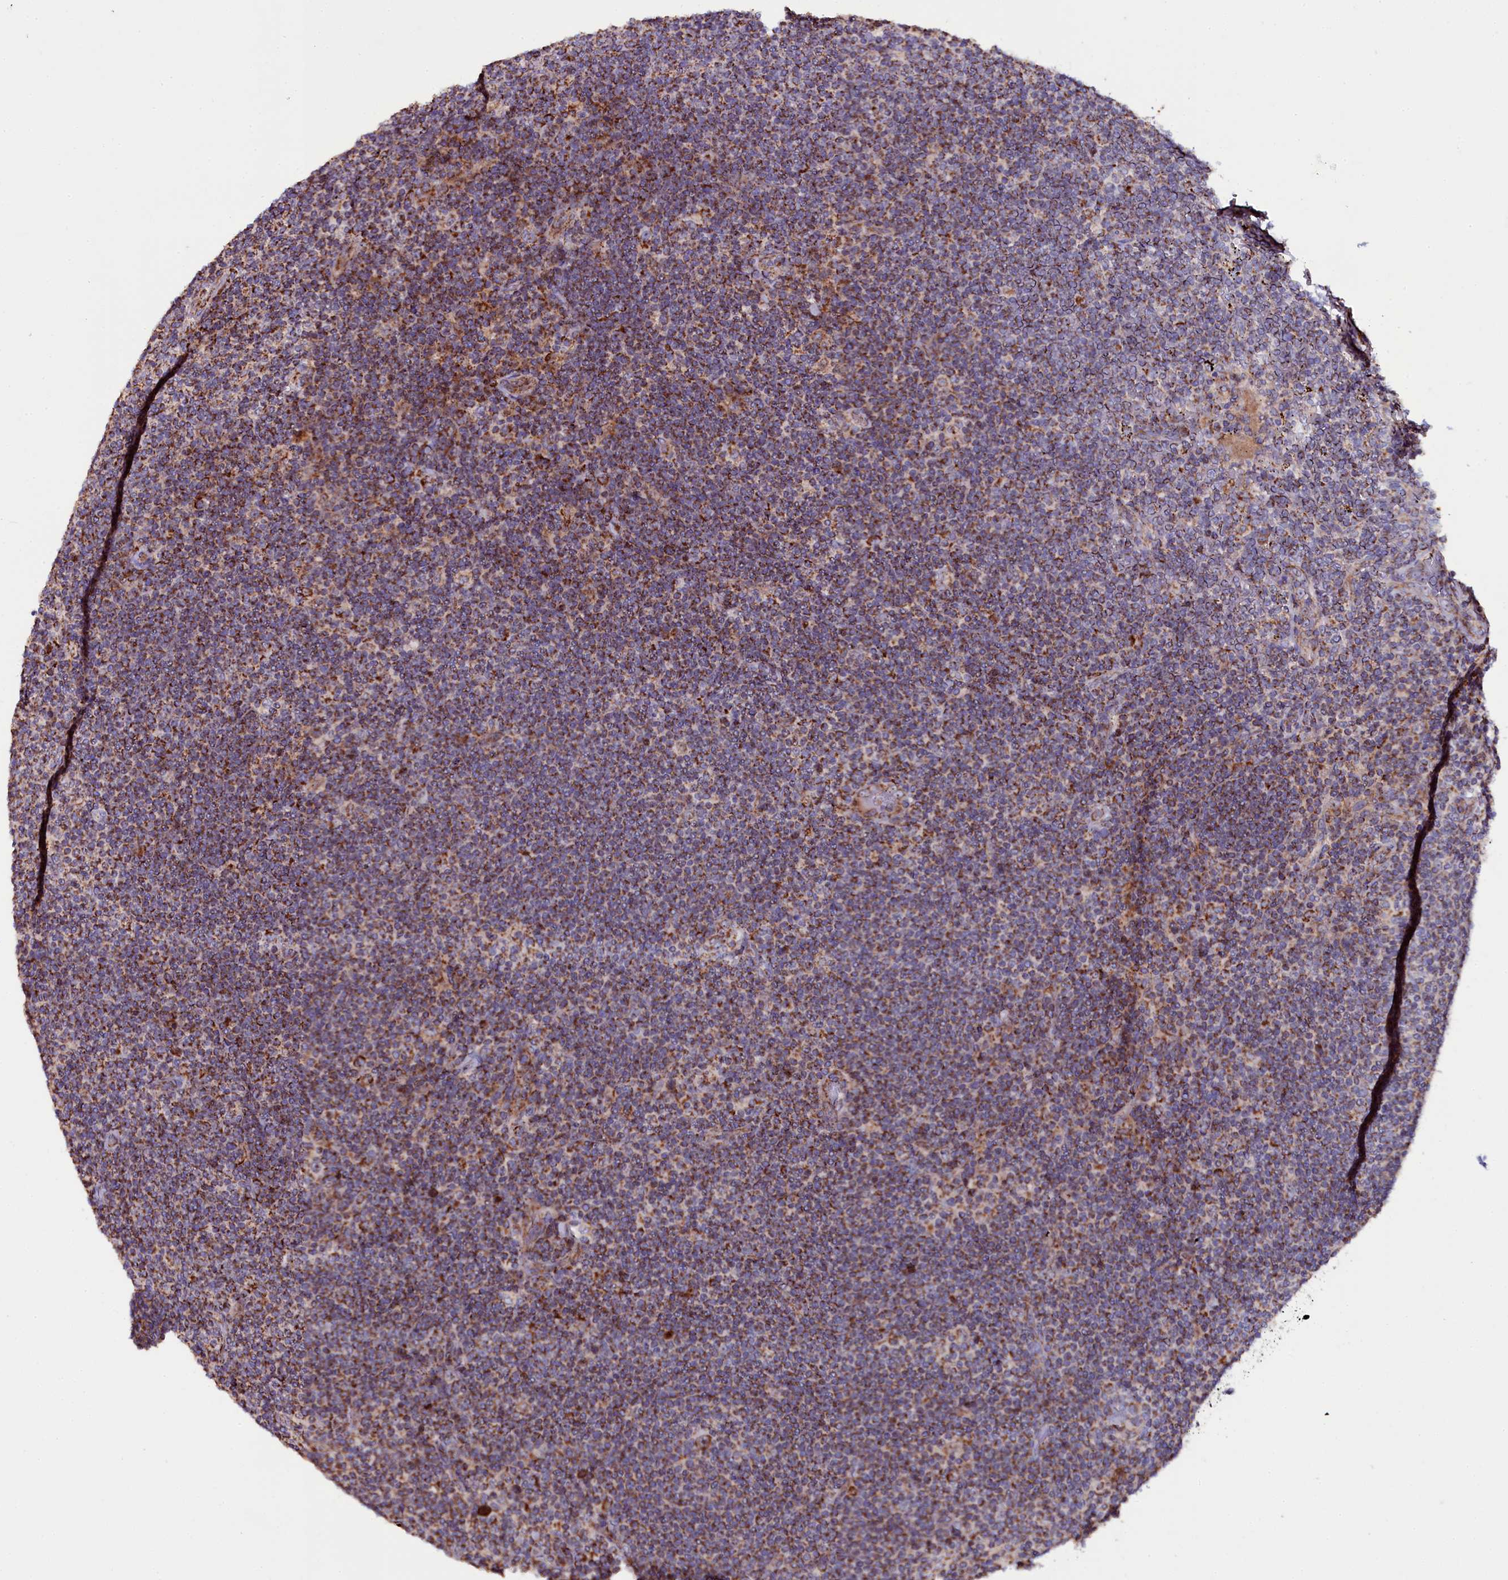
{"staining": {"intensity": "weak", "quantity": "25%-75%", "location": "cytoplasmic/membranous"}, "tissue": "lymphoma", "cell_type": "Tumor cells", "image_type": "cancer", "snomed": [{"axis": "morphology", "description": "Hodgkin's disease, NOS"}, {"axis": "topography", "description": "Lymph node"}], "caption": "Protein expression analysis of human Hodgkin's disease reveals weak cytoplasmic/membranous expression in about 25%-75% of tumor cells.", "gene": "NAA80", "patient": {"sex": "female", "age": 57}}